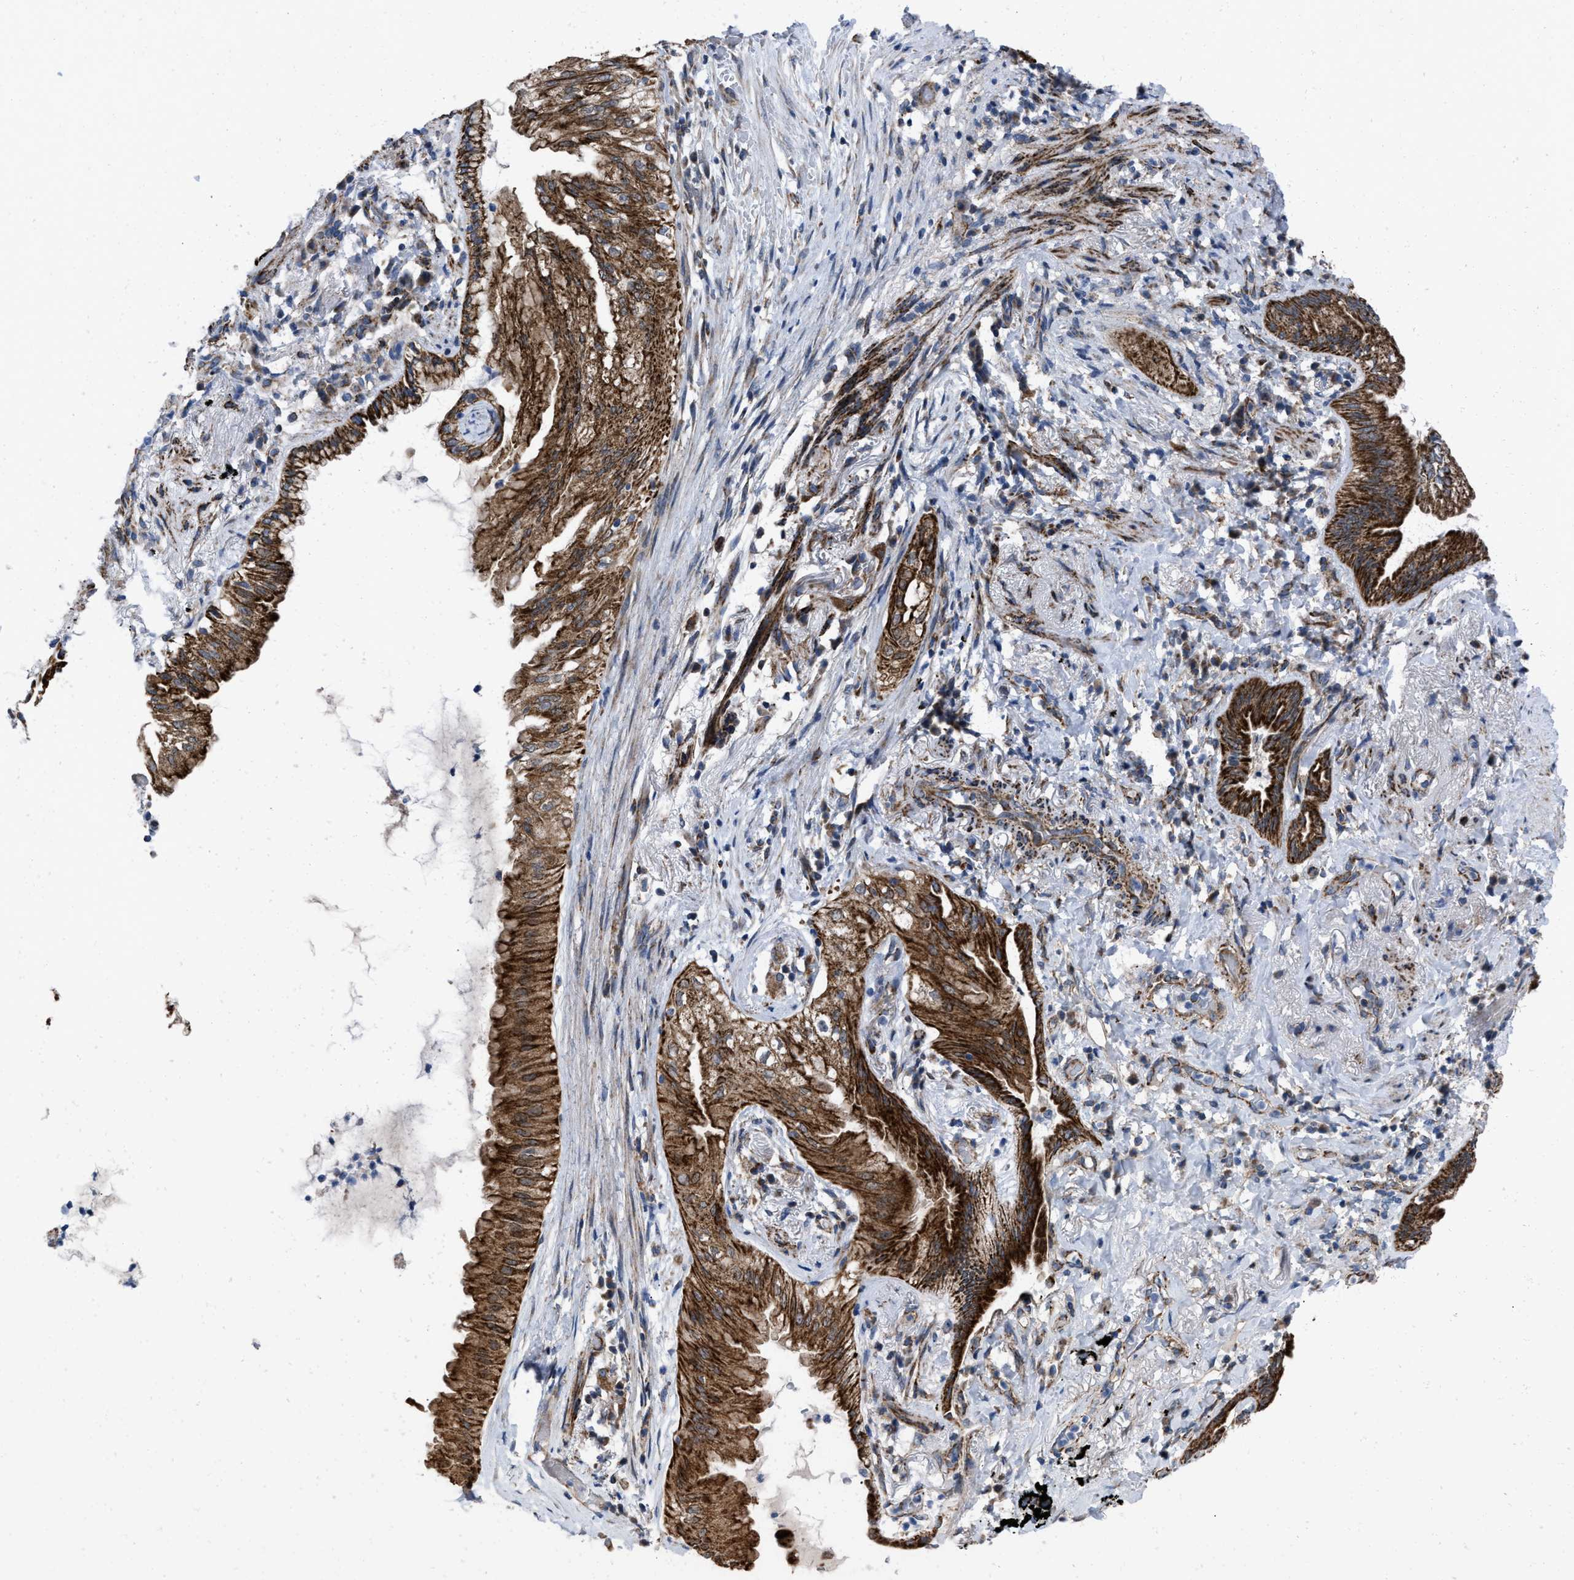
{"staining": {"intensity": "strong", "quantity": ">75%", "location": "cytoplasmic/membranous"}, "tissue": "lung cancer", "cell_type": "Tumor cells", "image_type": "cancer", "snomed": [{"axis": "morphology", "description": "Normal tissue, NOS"}, {"axis": "morphology", "description": "Adenocarcinoma, NOS"}, {"axis": "topography", "description": "Bronchus"}, {"axis": "topography", "description": "Lung"}], "caption": "There is high levels of strong cytoplasmic/membranous expression in tumor cells of lung adenocarcinoma, as demonstrated by immunohistochemical staining (brown color).", "gene": "AKAP1", "patient": {"sex": "female", "age": 70}}